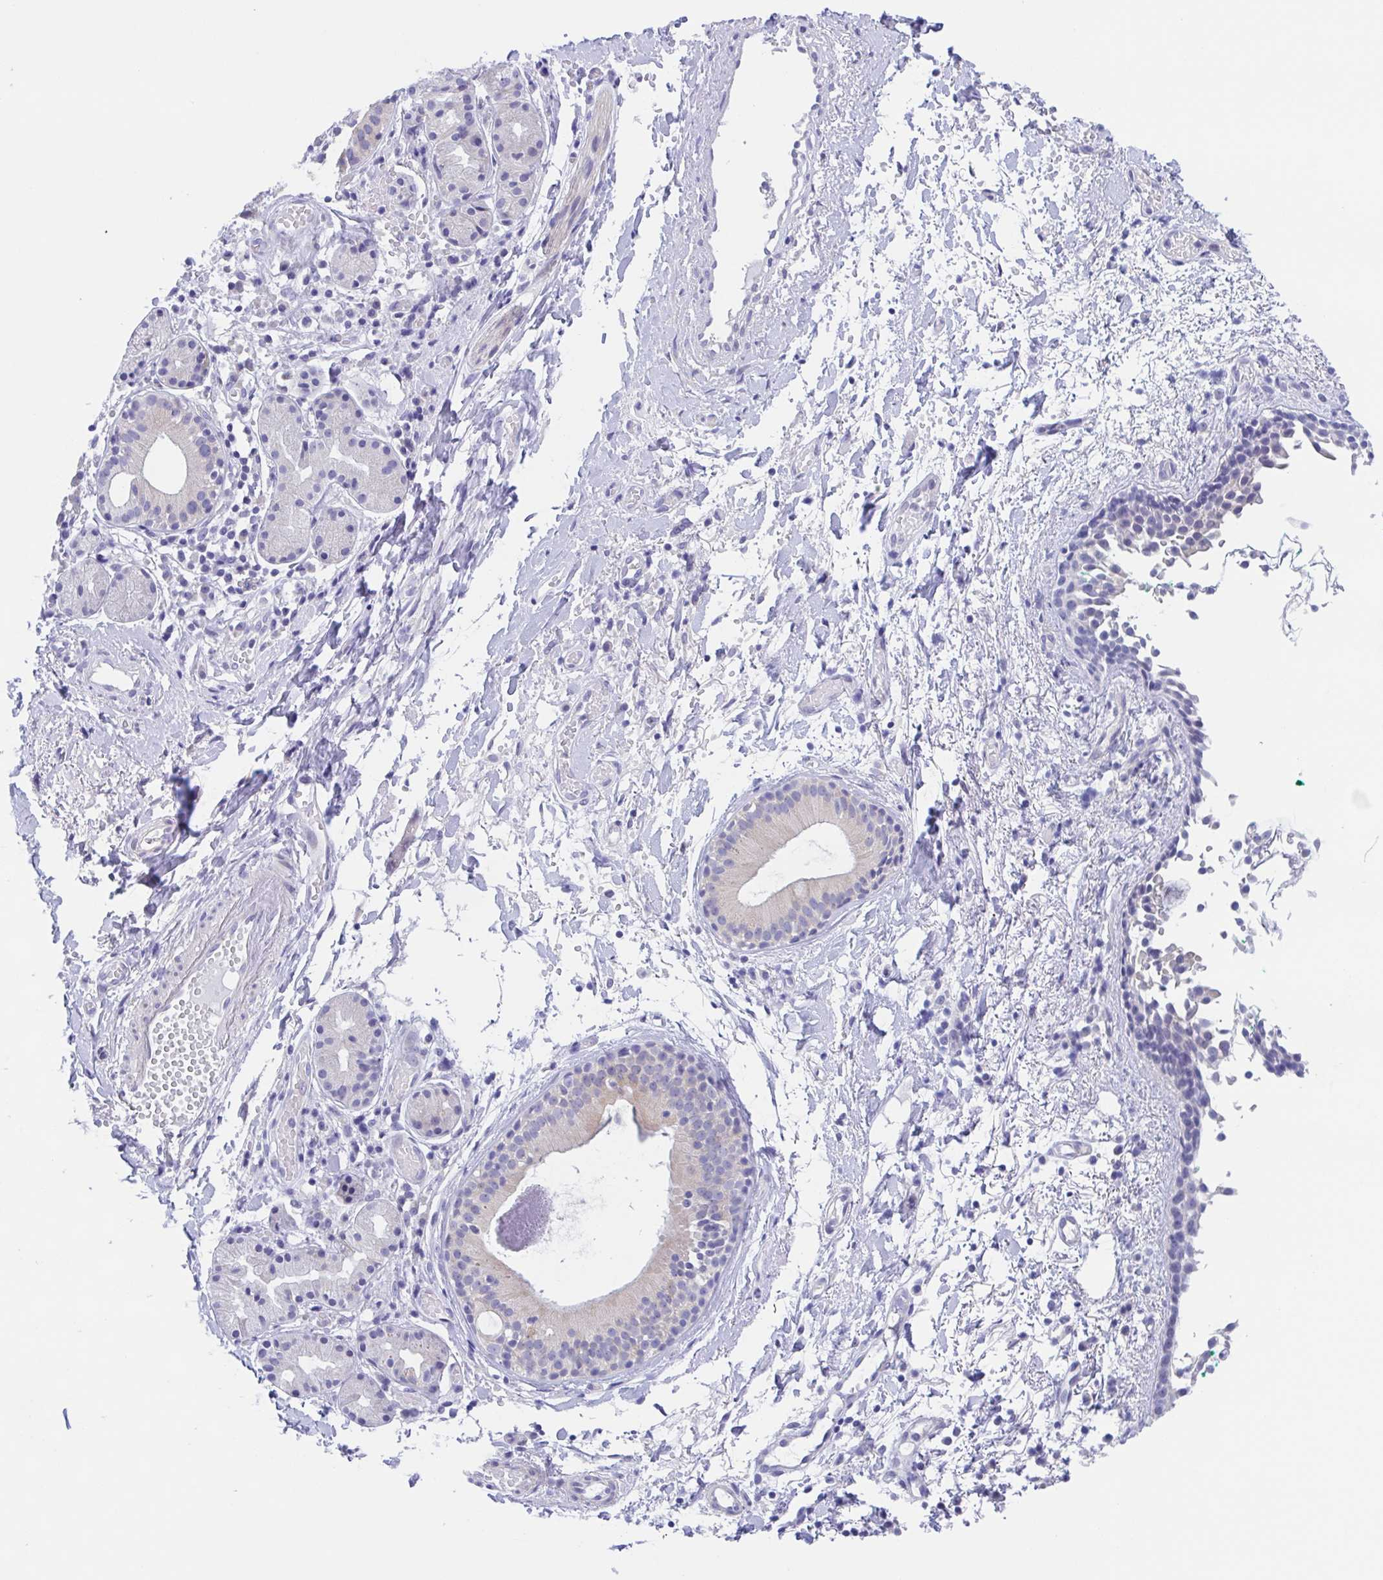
{"staining": {"intensity": "negative", "quantity": "none", "location": "none"}, "tissue": "nasopharynx", "cell_type": "Respiratory epithelial cells", "image_type": "normal", "snomed": [{"axis": "morphology", "description": "Normal tissue, NOS"}, {"axis": "morphology", "description": "Basal cell carcinoma"}, {"axis": "topography", "description": "Cartilage tissue"}, {"axis": "topography", "description": "Nasopharynx"}, {"axis": "topography", "description": "Oral tissue"}], "caption": "Protein analysis of normal nasopharynx displays no significant positivity in respiratory epithelial cells.", "gene": "MUCL3", "patient": {"sex": "female", "age": 77}}